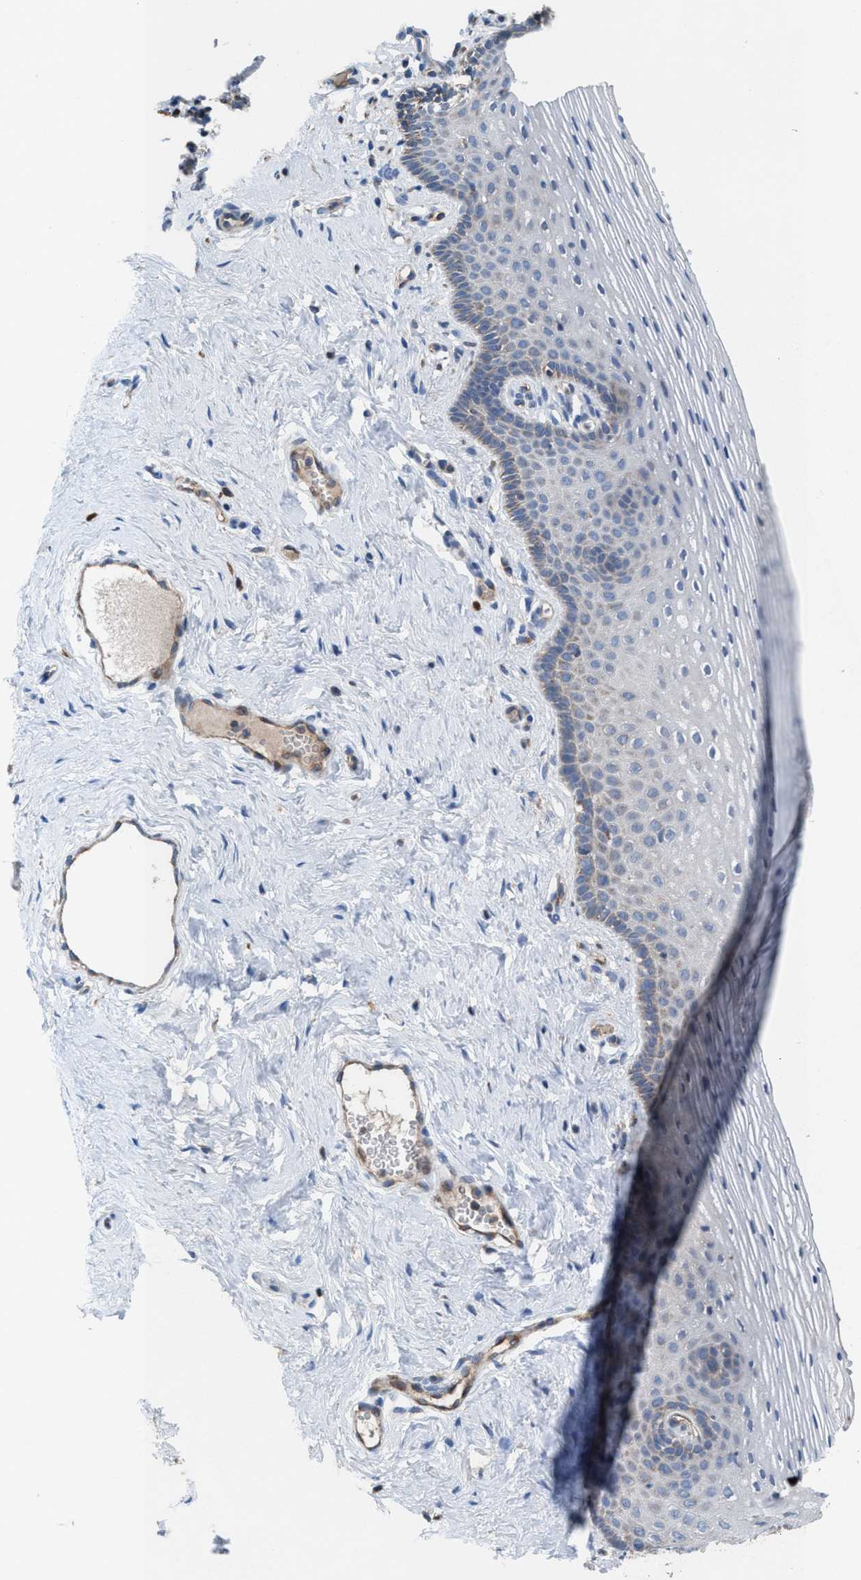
{"staining": {"intensity": "moderate", "quantity": "<25%", "location": "cytoplasmic/membranous"}, "tissue": "vagina", "cell_type": "Squamous epithelial cells", "image_type": "normal", "snomed": [{"axis": "morphology", "description": "Normal tissue, NOS"}, {"axis": "topography", "description": "Vagina"}], "caption": "Moderate cytoplasmic/membranous staining for a protein is identified in approximately <25% of squamous epithelial cells of unremarkable vagina using immunohistochemistry.", "gene": "MRM1", "patient": {"sex": "female", "age": 32}}